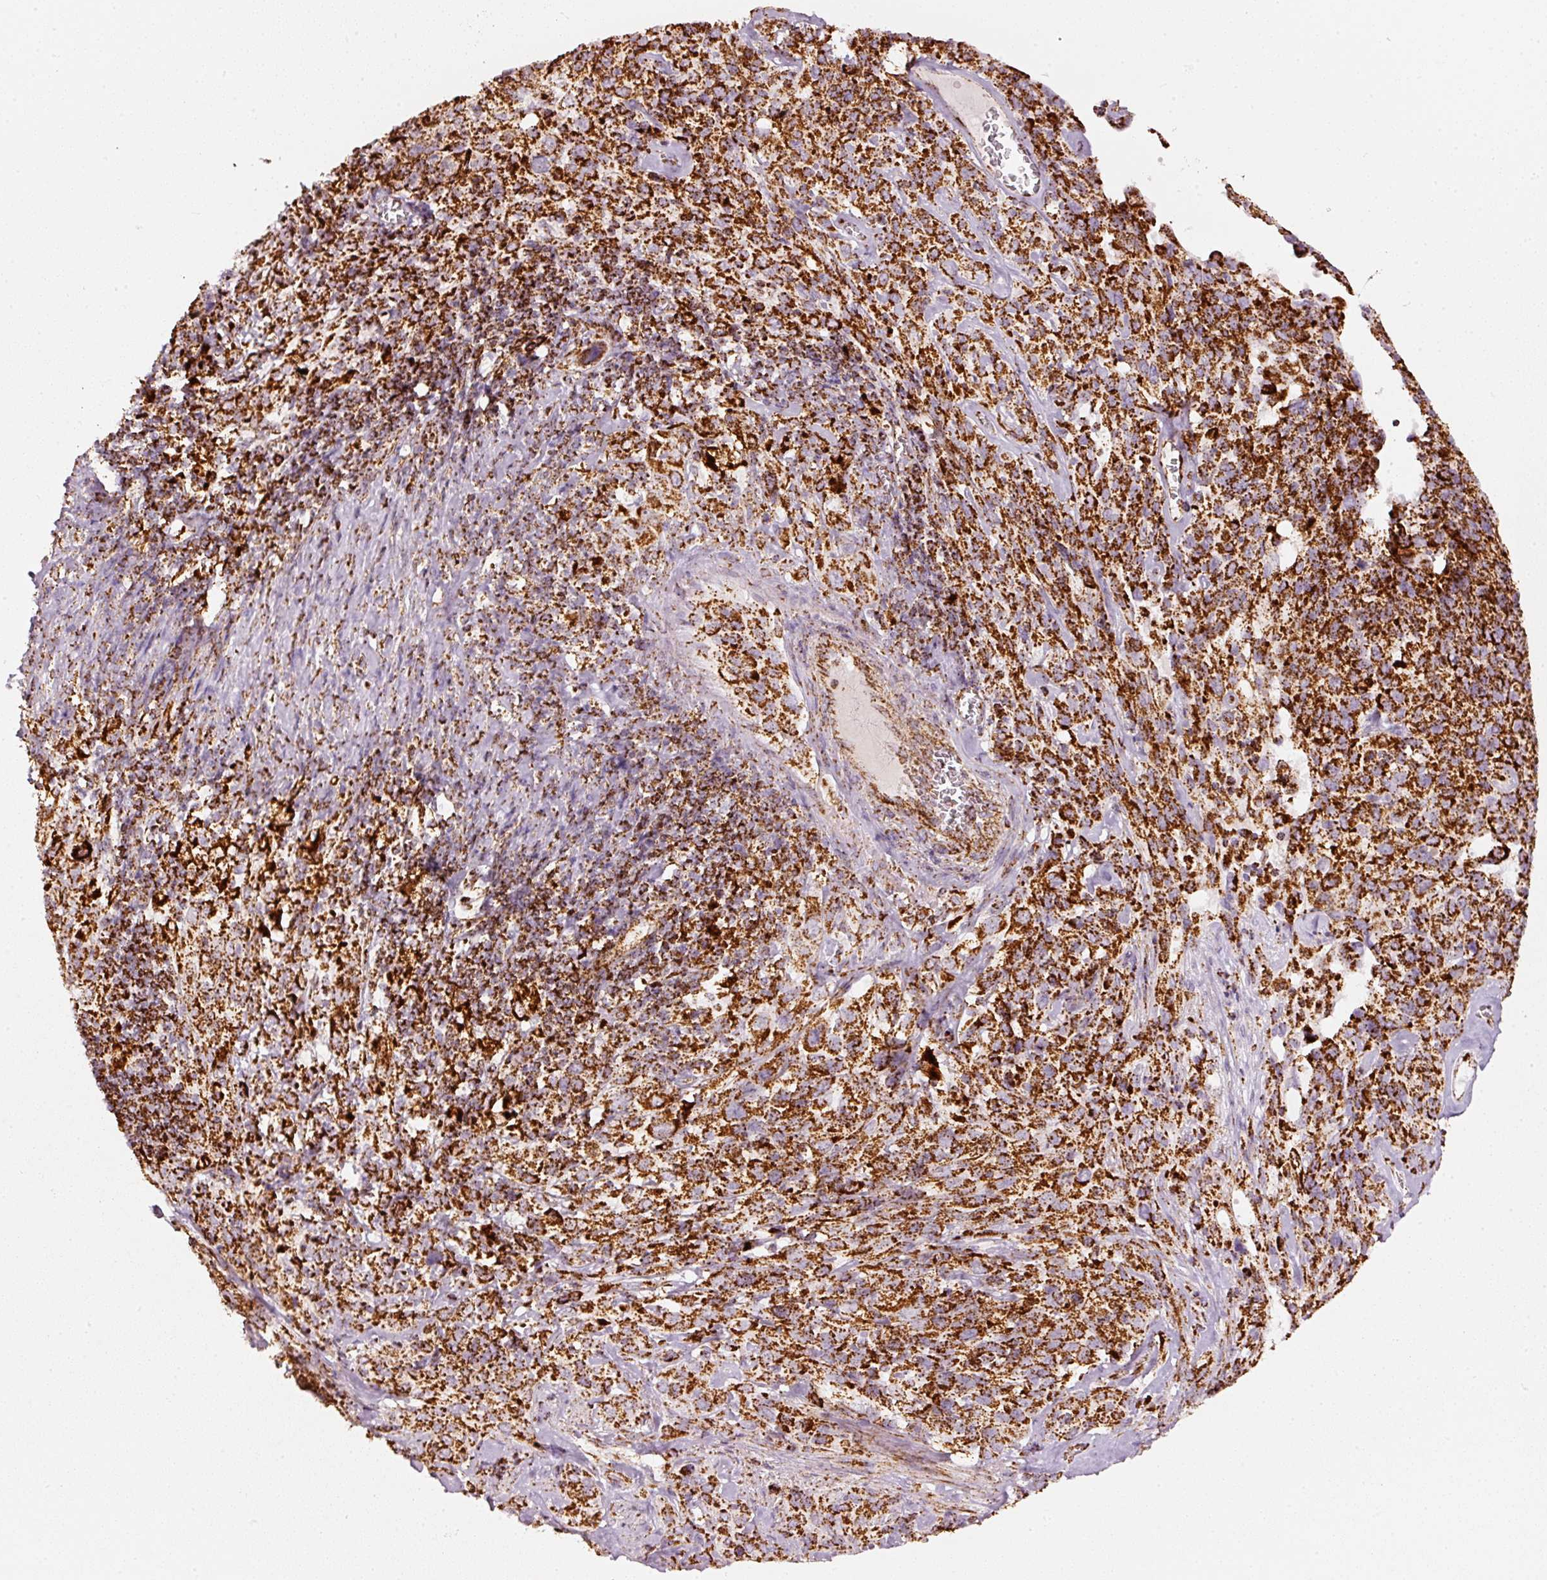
{"staining": {"intensity": "strong", "quantity": ">75%", "location": "cytoplasmic/membranous"}, "tissue": "cervical cancer", "cell_type": "Tumor cells", "image_type": "cancer", "snomed": [{"axis": "morphology", "description": "Normal tissue, NOS"}, {"axis": "morphology", "description": "Squamous cell carcinoma, NOS"}, {"axis": "topography", "description": "Cervix"}], "caption": "Immunohistochemical staining of human squamous cell carcinoma (cervical) shows high levels of strong cytoplasmic/membranous positivity in approximately >75% of tumor cells. (DAB (3,3'-diaminobenzidine) IHC with brightfield microscopy, high magnification).", "gene": "UQCRC1", "patient": {"sex": "female", "age": 51}}